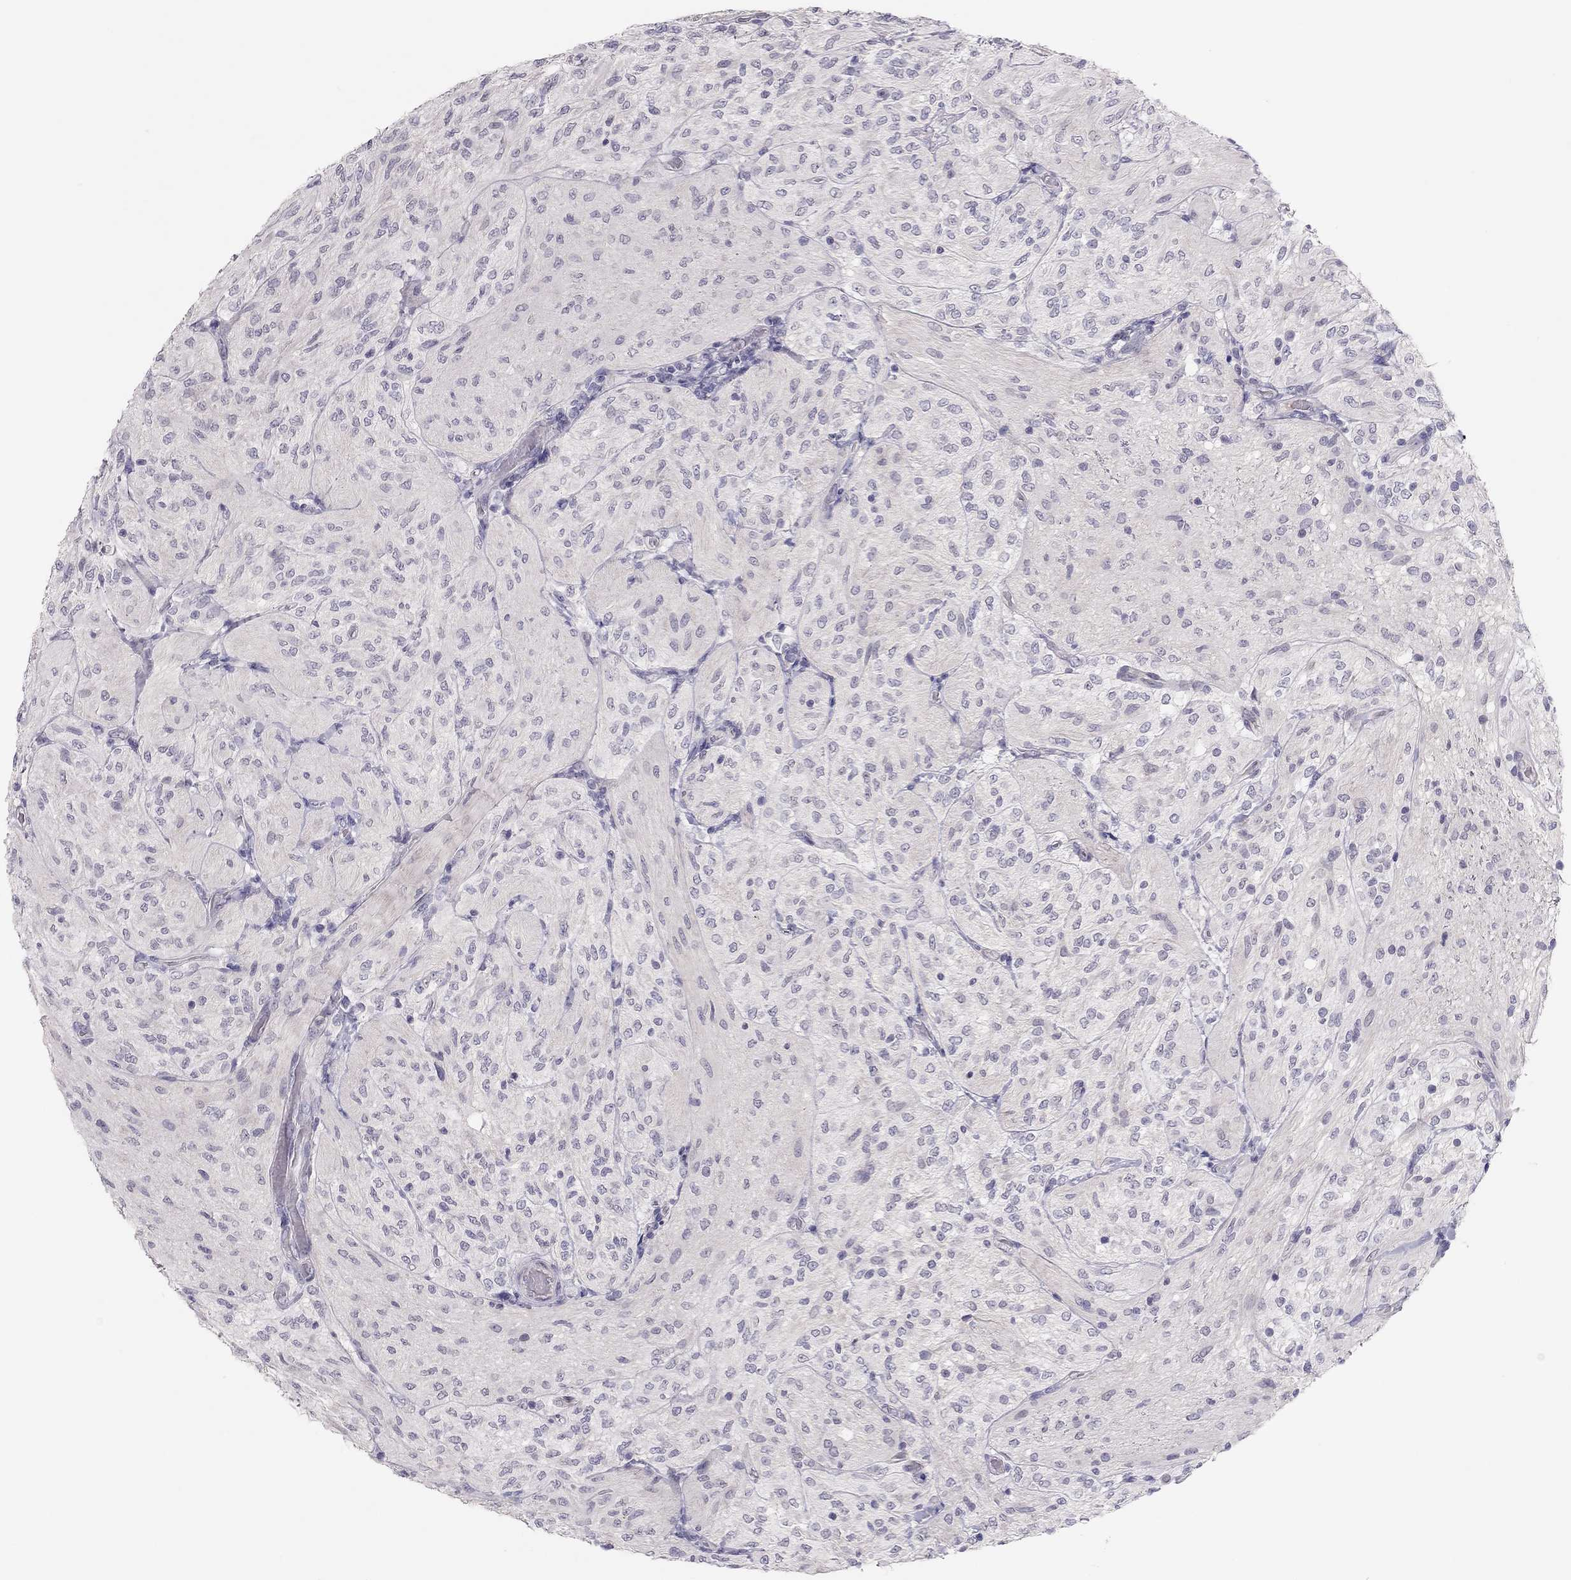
{"staining": {"intensity": "negative", "quantity": "none", "location": "none"}, "tissue": "glioma", "cell_type": "Tumor cells", "image_type": "cancer", "snomed": [{"axis": "morphology", "description": "Glioma, malignant, Low grade"}, {"axis": "topography", "description": "Brain"}], "caption": "Image shows no protein expression in tumor cells of malignant low-grade glioma tissue. The staining is performed using DAB brown chromogen with nuclei counter-stained in using hematoxylin.", "gene": "ADORA2A", "patient": {"sex": "male", "age": 3}}